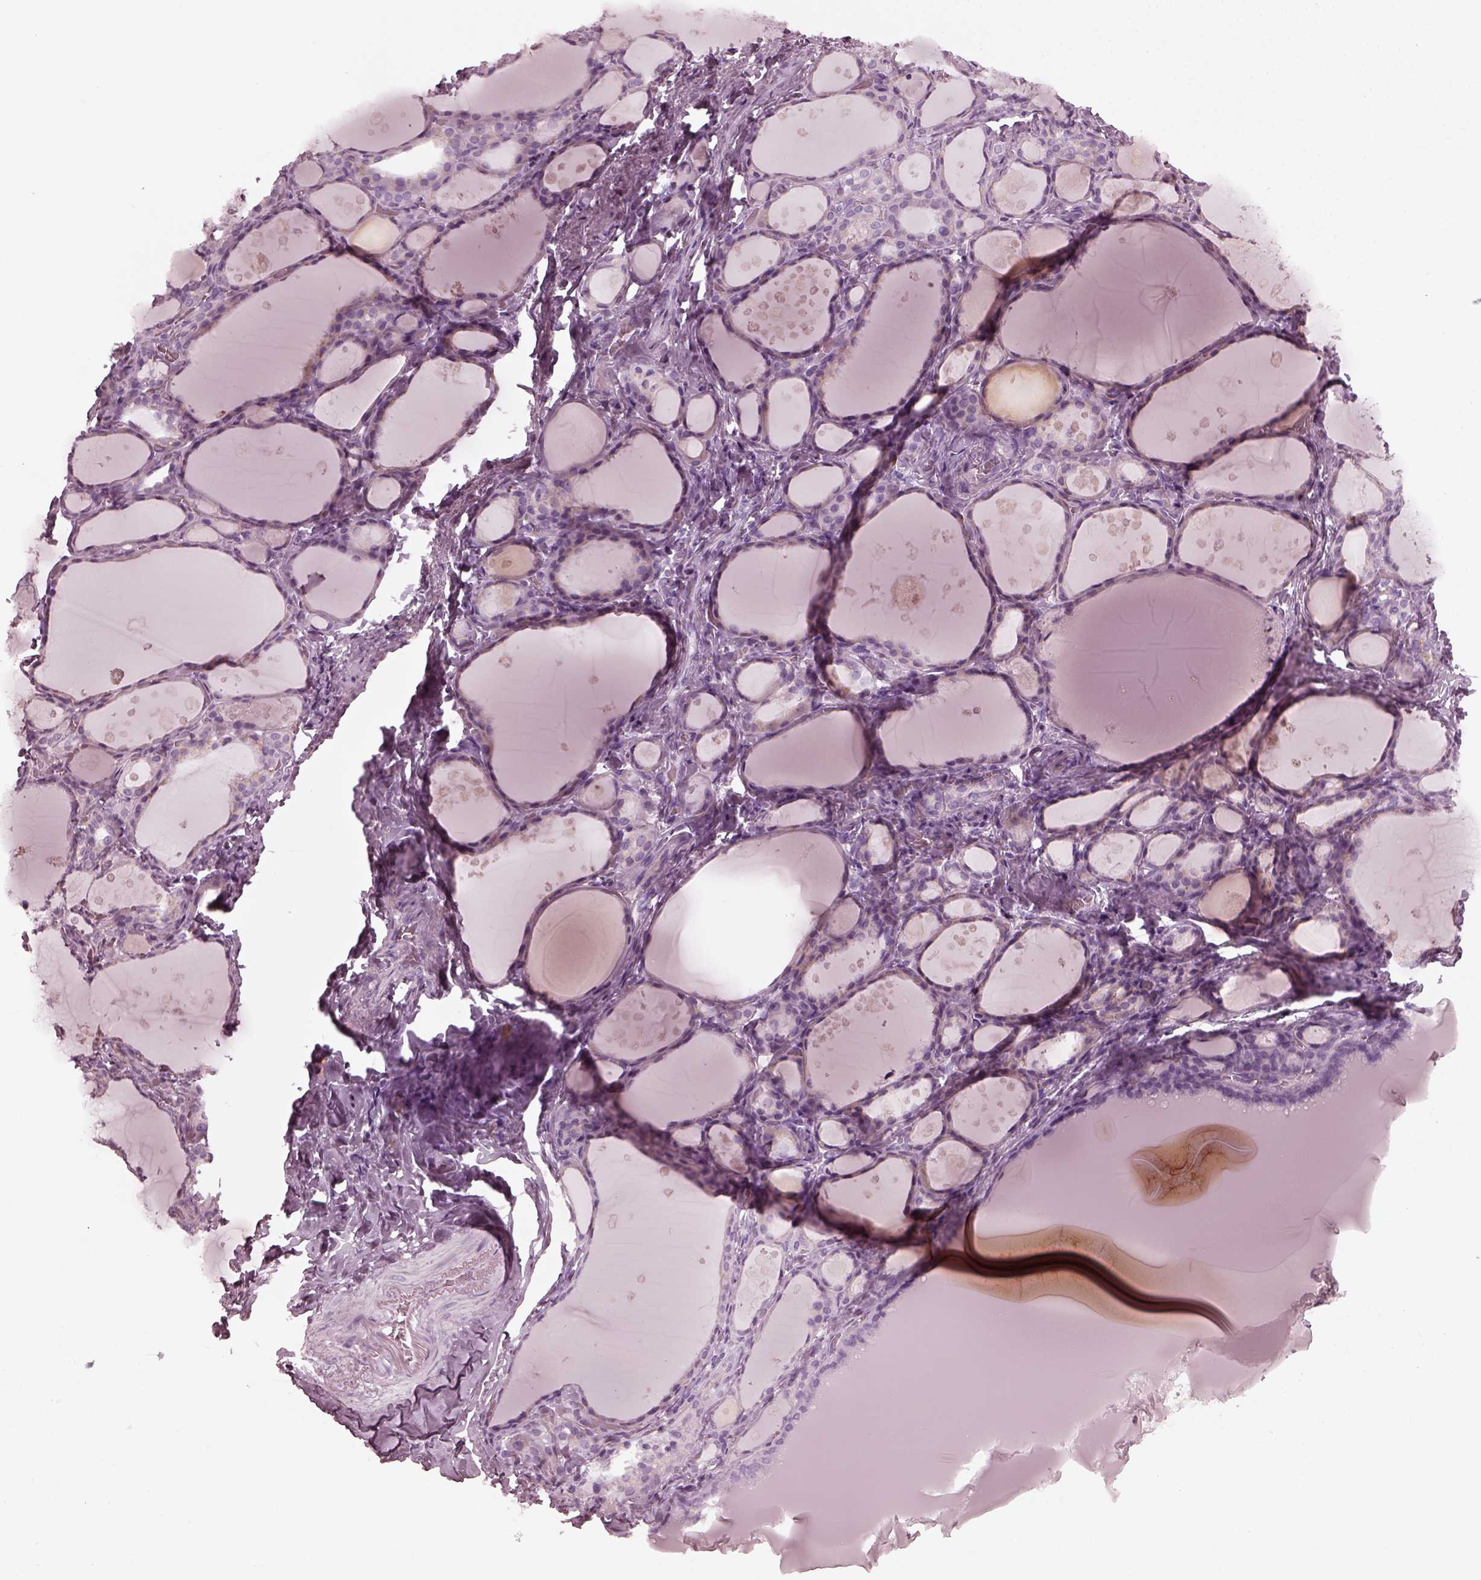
{"staining": {"intensity": "negative", "quantity": "none", "location": "none"}, "tissue": "thyroid gland", "cell_type": "Glandular cells", "image_type": "normal", "snomed": [{"axis": "morphology", "description": "Normal tissue, NOS"}, {"axis": "topography", "description": "Thyroid gland"}], "caption": "This histopathology image is of unremarkable thyroid gland stained with immunohistochemistry to label a protein in brown with the nuclei are counter-stained blue. There is no positivity in glandular cells.", "gene": "GRM6", "patient": {"sex": "male", "age": 68}}